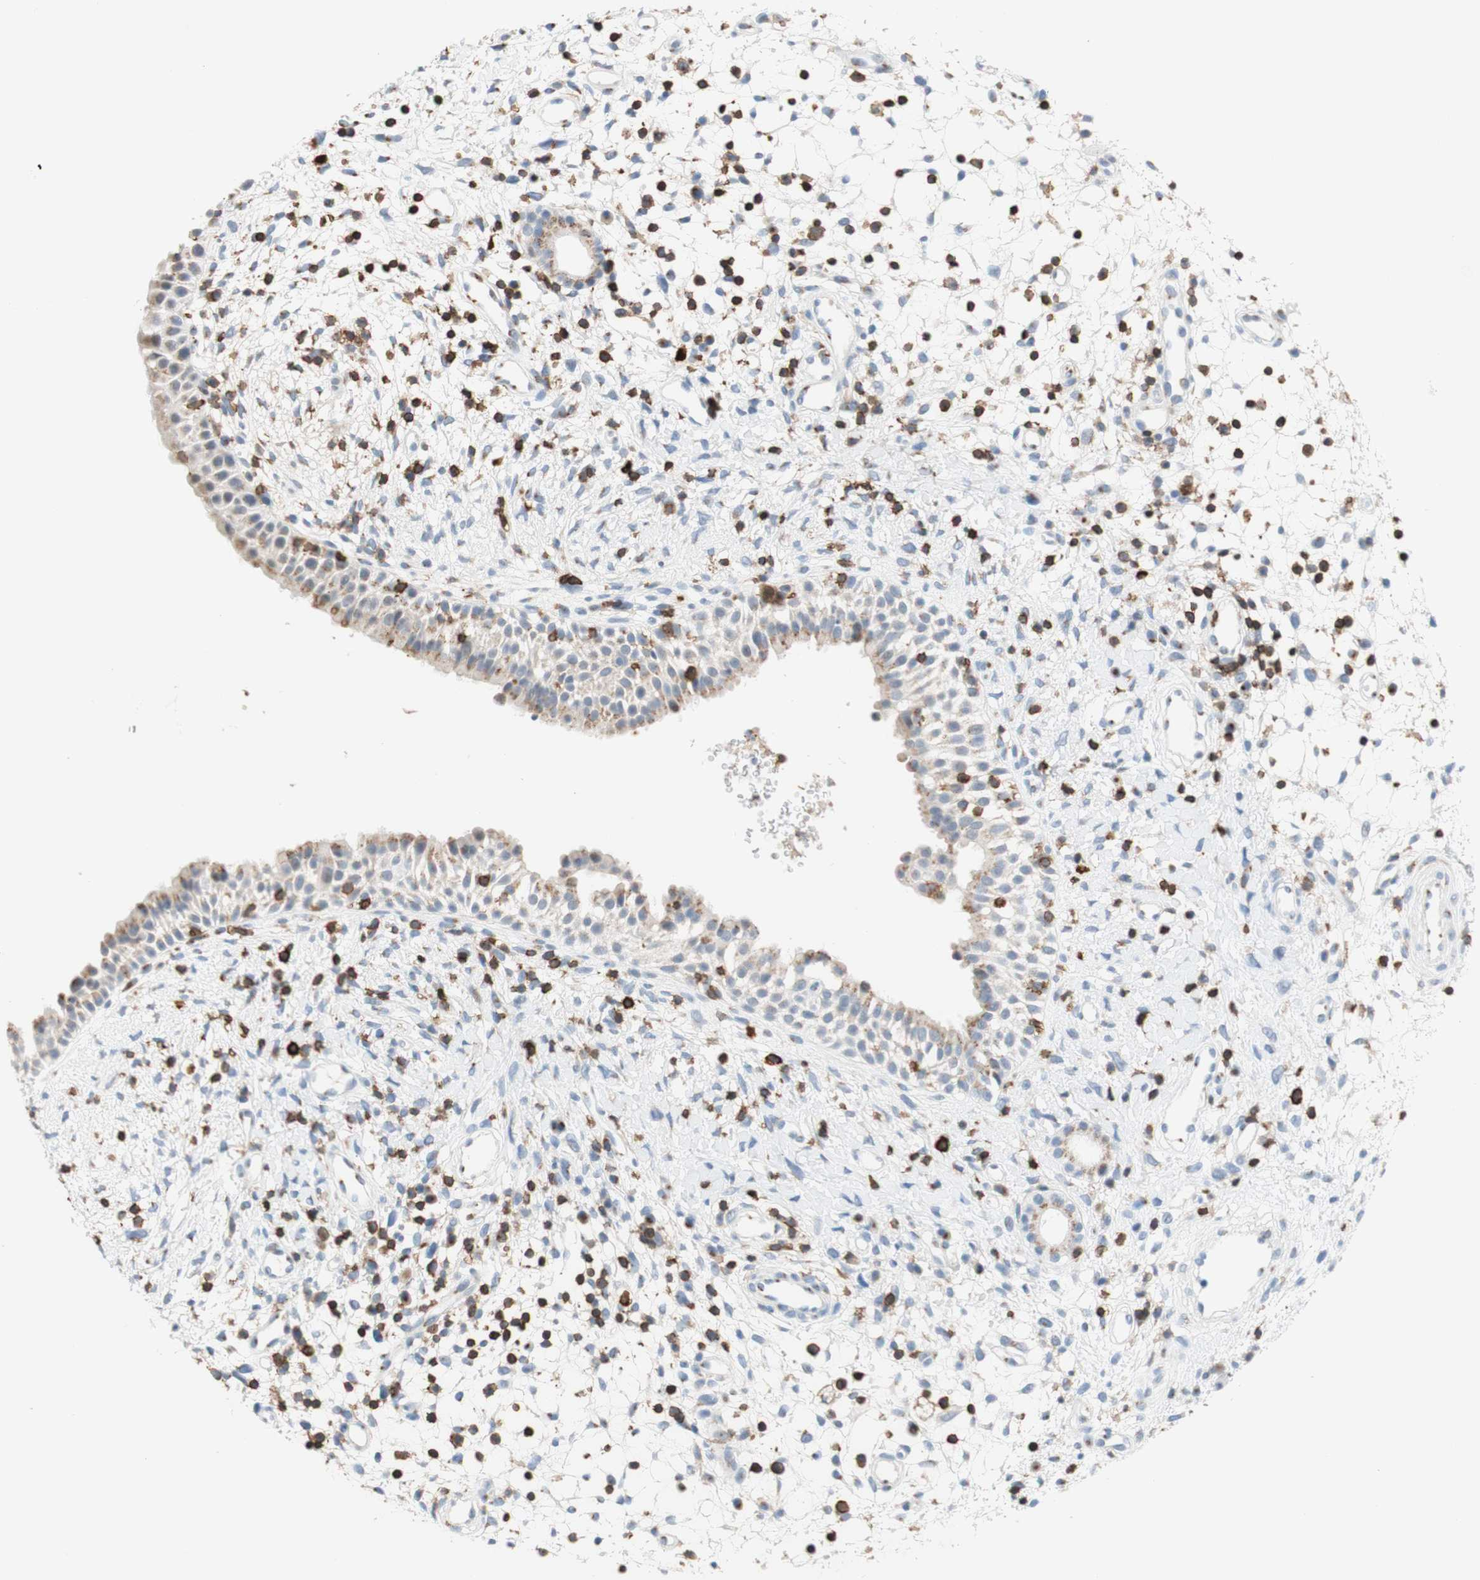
{"staining": {"intensity": "weak", "quantity": "25%-75%", "location": "cytoplasmic/membranous"}, "tissue": "nasopharynx", "cell_type": "Respiratory epithelial cells", "image_type": "normal", "snomed": [{"axis": "morphology", "description": "Normal tissue, NOS"}, {"axis": "topography", "description": "Nasopharynx"}], "caption": "Nasopharynx stained with immunohistochemistry demonstrates weak cytoplasmic/membranous expression in approximately 25%-75% of respiratory epithelial cells. The protein of interest is shown in brown color, while the nuclei are stained blue.", "gene": "SPINK6", "patient": {"sex": "male", "age": 22}}